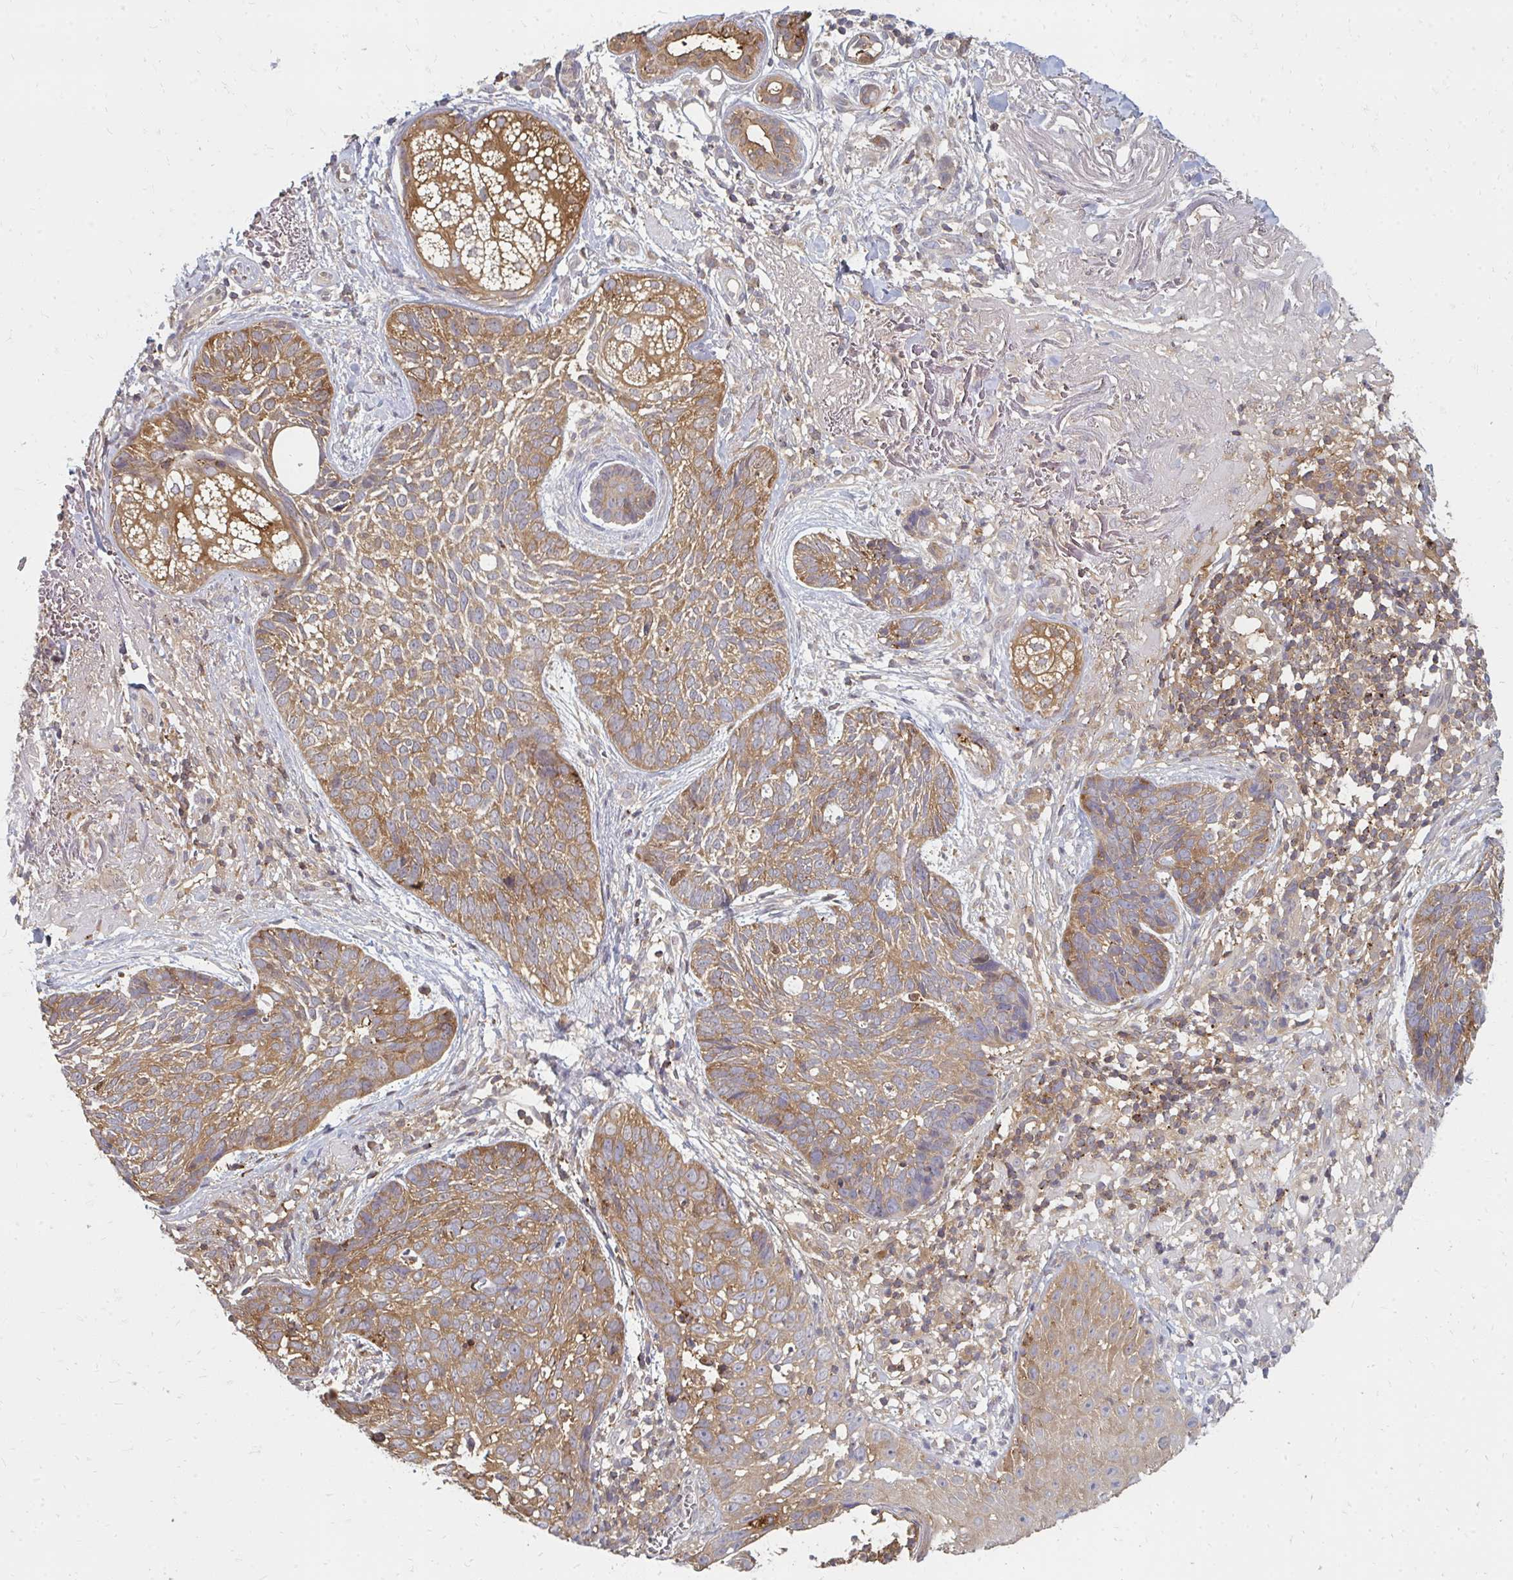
{"staining": {"intensity": "moderate", "quantity": ">75%", "location": "cytoplasmic/membranous"}, "tissue": "skin cancer", "cell_type": "Tumor cells", "image_type": "cancer", "snomed": [{"axis": "morphology", "description": "Basal cell carcinoma"}, {"axis": "topography", "description": "Skin"}, {"axis": "topography", "description": "Skin of face"}], "caption": "This micrograph demonstrates immunohistochemistry (IHC) staining of human skin basal cell carcinoma, with medium moderate cytoplasmic/membranous expression in about >75% of tumor cells.", "gene": "ZNF285", "patient": {"sex": "female", "age": 95}}